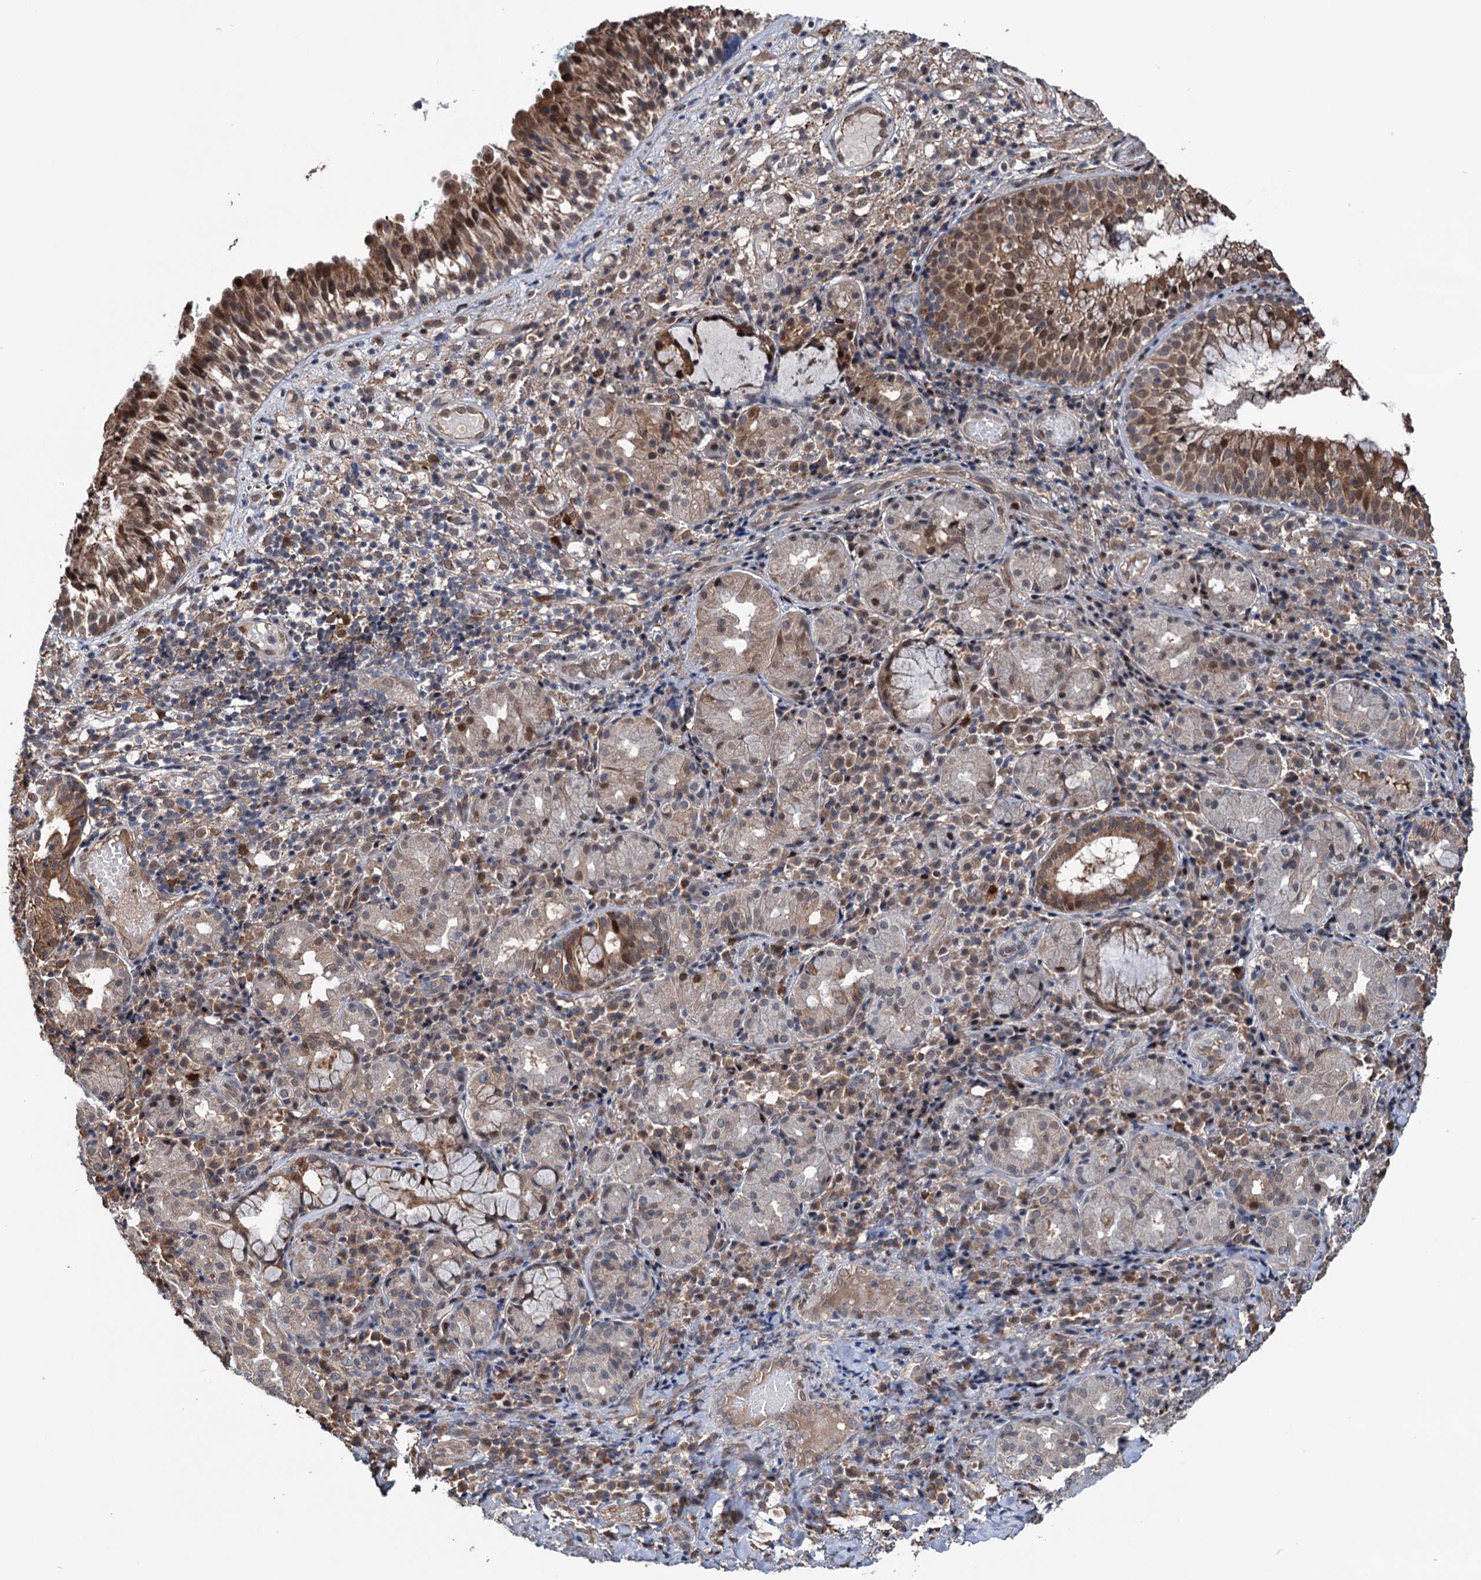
{"staining": {"intensity": "weak", "quantity": "<25%", "location": "cytoplasmic/membranous"}, "tissue": "adipose tissue", "cell_type": "Adipocytes", "image_type": "normal", "snomed": [{"axis": "morphology", "description": "Normal tissue, NOS"}, {"axis": "morphology", "description": "Basal cell carcinoma"}, {"axis": "topography", "description": "Cartilage tissue"}, {"axis": "topography", "description": "Nasopharynx"}, {"axis": "topography", "description": "Oral tissue"}], "caption": "Immunohistochemistry (IHC) image of unremarkable adipose tissue stained for a protein (brown), which displays no expression in adipocytes.", "gene": "NCAPD2", "patient": {"sex": "female", "age": 77}}